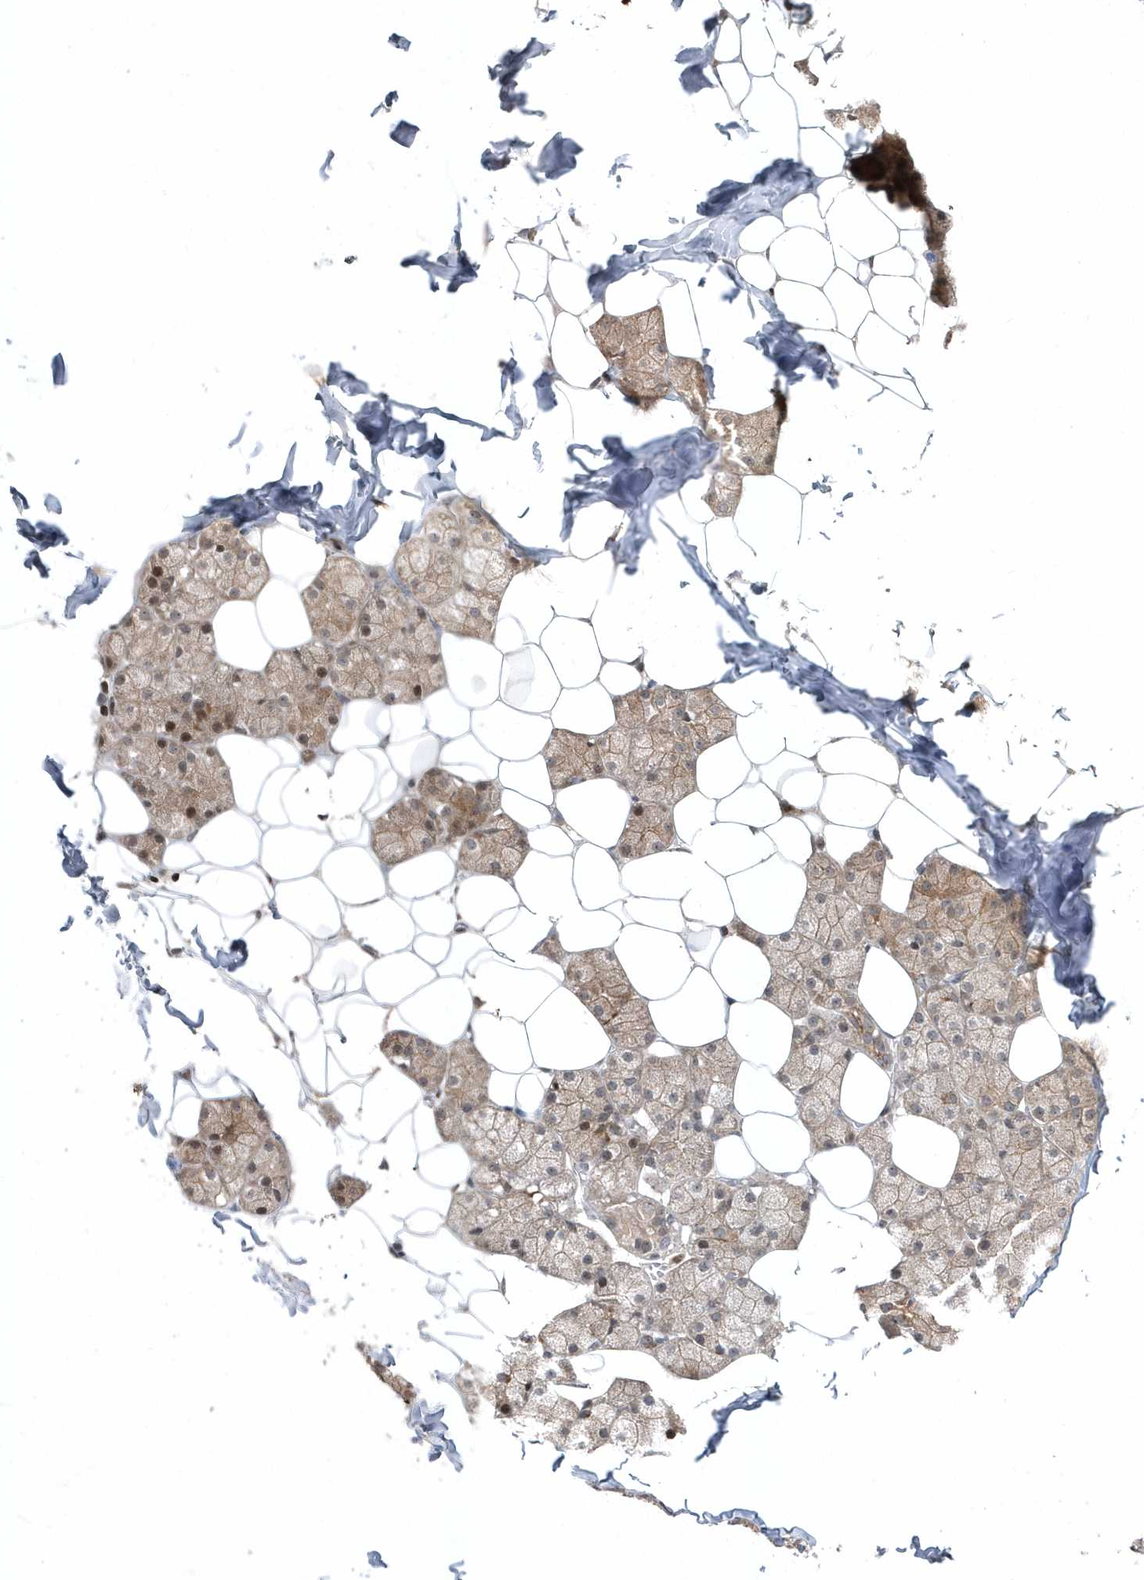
{"staining": {"intensity": "moderate", "quantity": "25%-75%", "location": "cytoplasmic/membranous"}, "tissue": "salivary gland", "cell_type": "Glandular cells", "image_type": "normal", "snomed": [{"axis": "morphology", "description": "Normal tissue, NOS"}, {"axis": "topography", "description": "Salivary gland"}], "caption": "The histopathology image exhibits immunohistochemical staining of benign salivary gland. There is moderate cytoplasmic/membranous positivity is present in about 25%-75% of glandular cells.", "gene": "EIF2B1", "patient": {"sex": "female", "age": 33}}